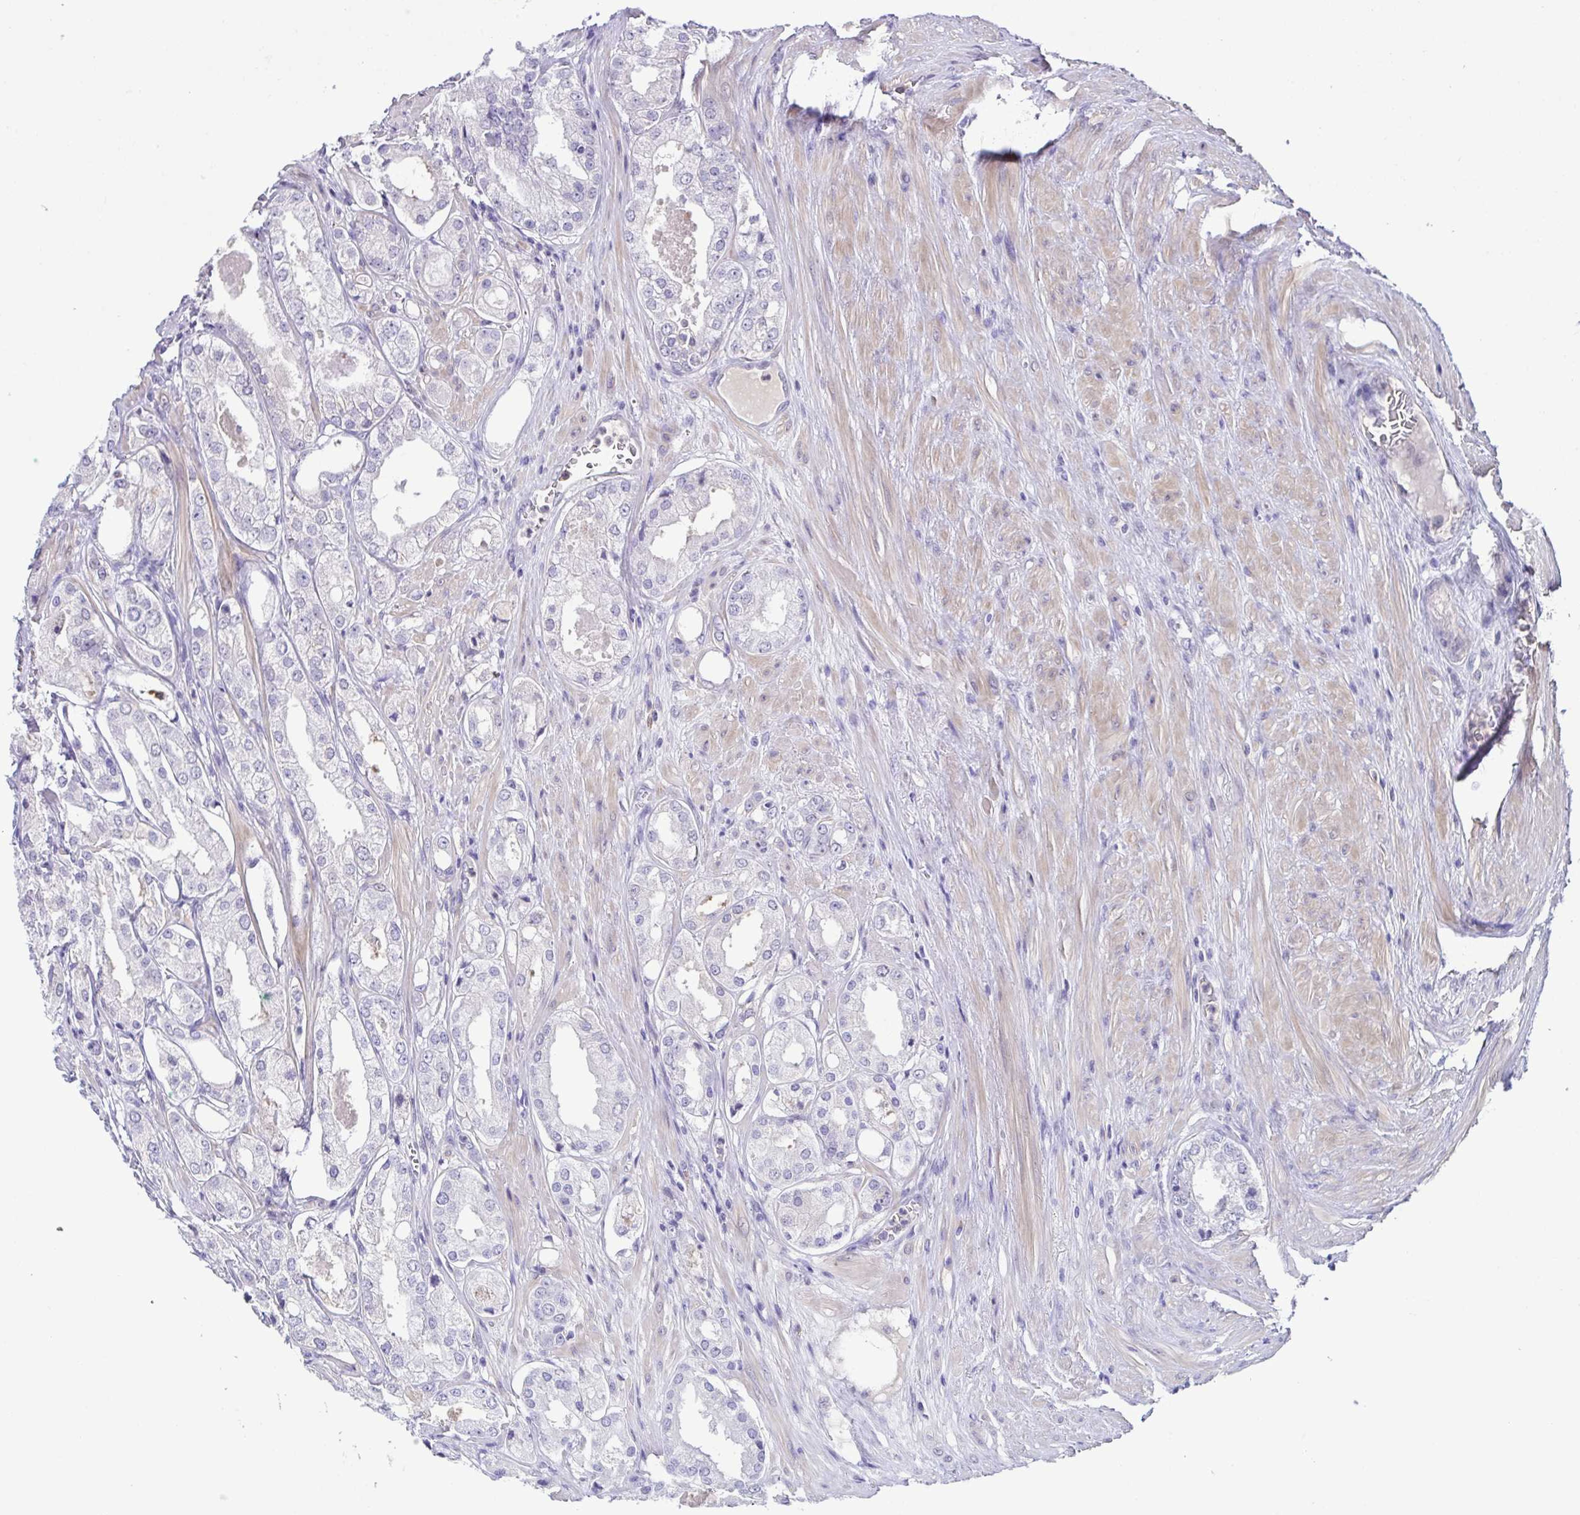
{"staining": {"intensity": "negative", "quantity": "none", "location": "none"}, "tissue": "prostate cancer", "cell_type": "Tumor cells", "image_type": "cancer", "snomed": [{"axis": "morphology", "description": "Adenocarcinoma, Low grade"}, {"axis": "topography", "description": "Prostate"}], "caption": "IHC micrograph of neoplastic tissue: human low-grade adenocarcinoma (prostate) stained with DAB shows no significant protein expression in tumor cells.", "gene": "ACTRT3", "patient": {"sex": "male", "age": 68}}